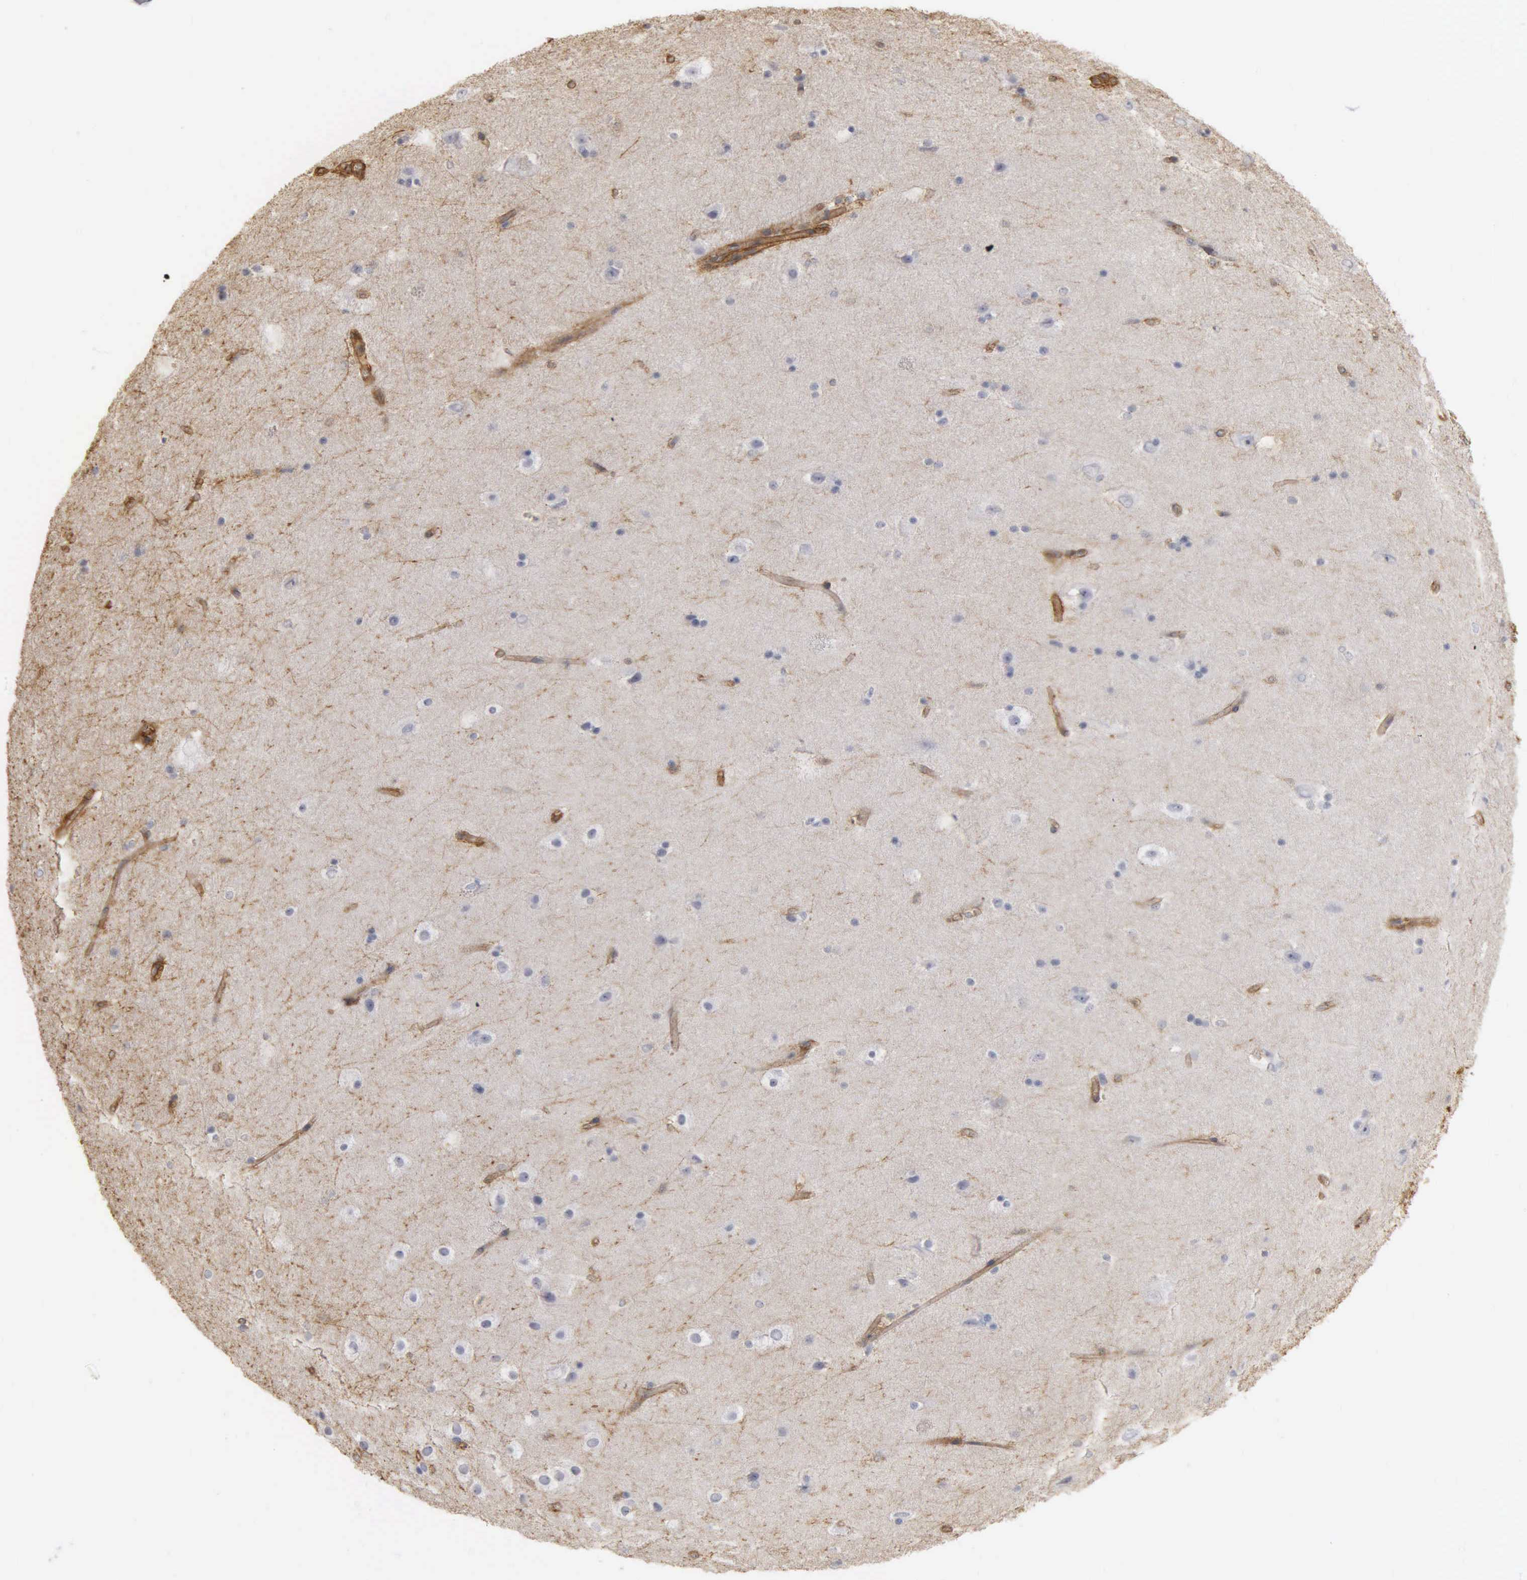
{"staining": {"intensity": "moderate", "quantity": "25%-75%", "location": "cytoplasmic/membranous"}, "tissue": "cerebral cortex", "cell_type": "Endothelial cells", "image_type": "normal", "snomed": [{"axis": "morphology", "description": "Normal tissue, NOS"}, {"axis": "topography", "description": "Cerebral cortex"}, {"axis": "topography", "description": "Hippocampus"}], "caption": "Brown immunohistochemical staining in benign human cerebral cortex reveals moderate cytoplasmic/membranous positivity in approximately 25%-75% of endothelial cells. (Stains: DAB in brown, nuclei in blue, Microscopy: brightfield microscopy at high magnification).", "gene": "CD99", "patient": {"sex": "female", "age": 19}}